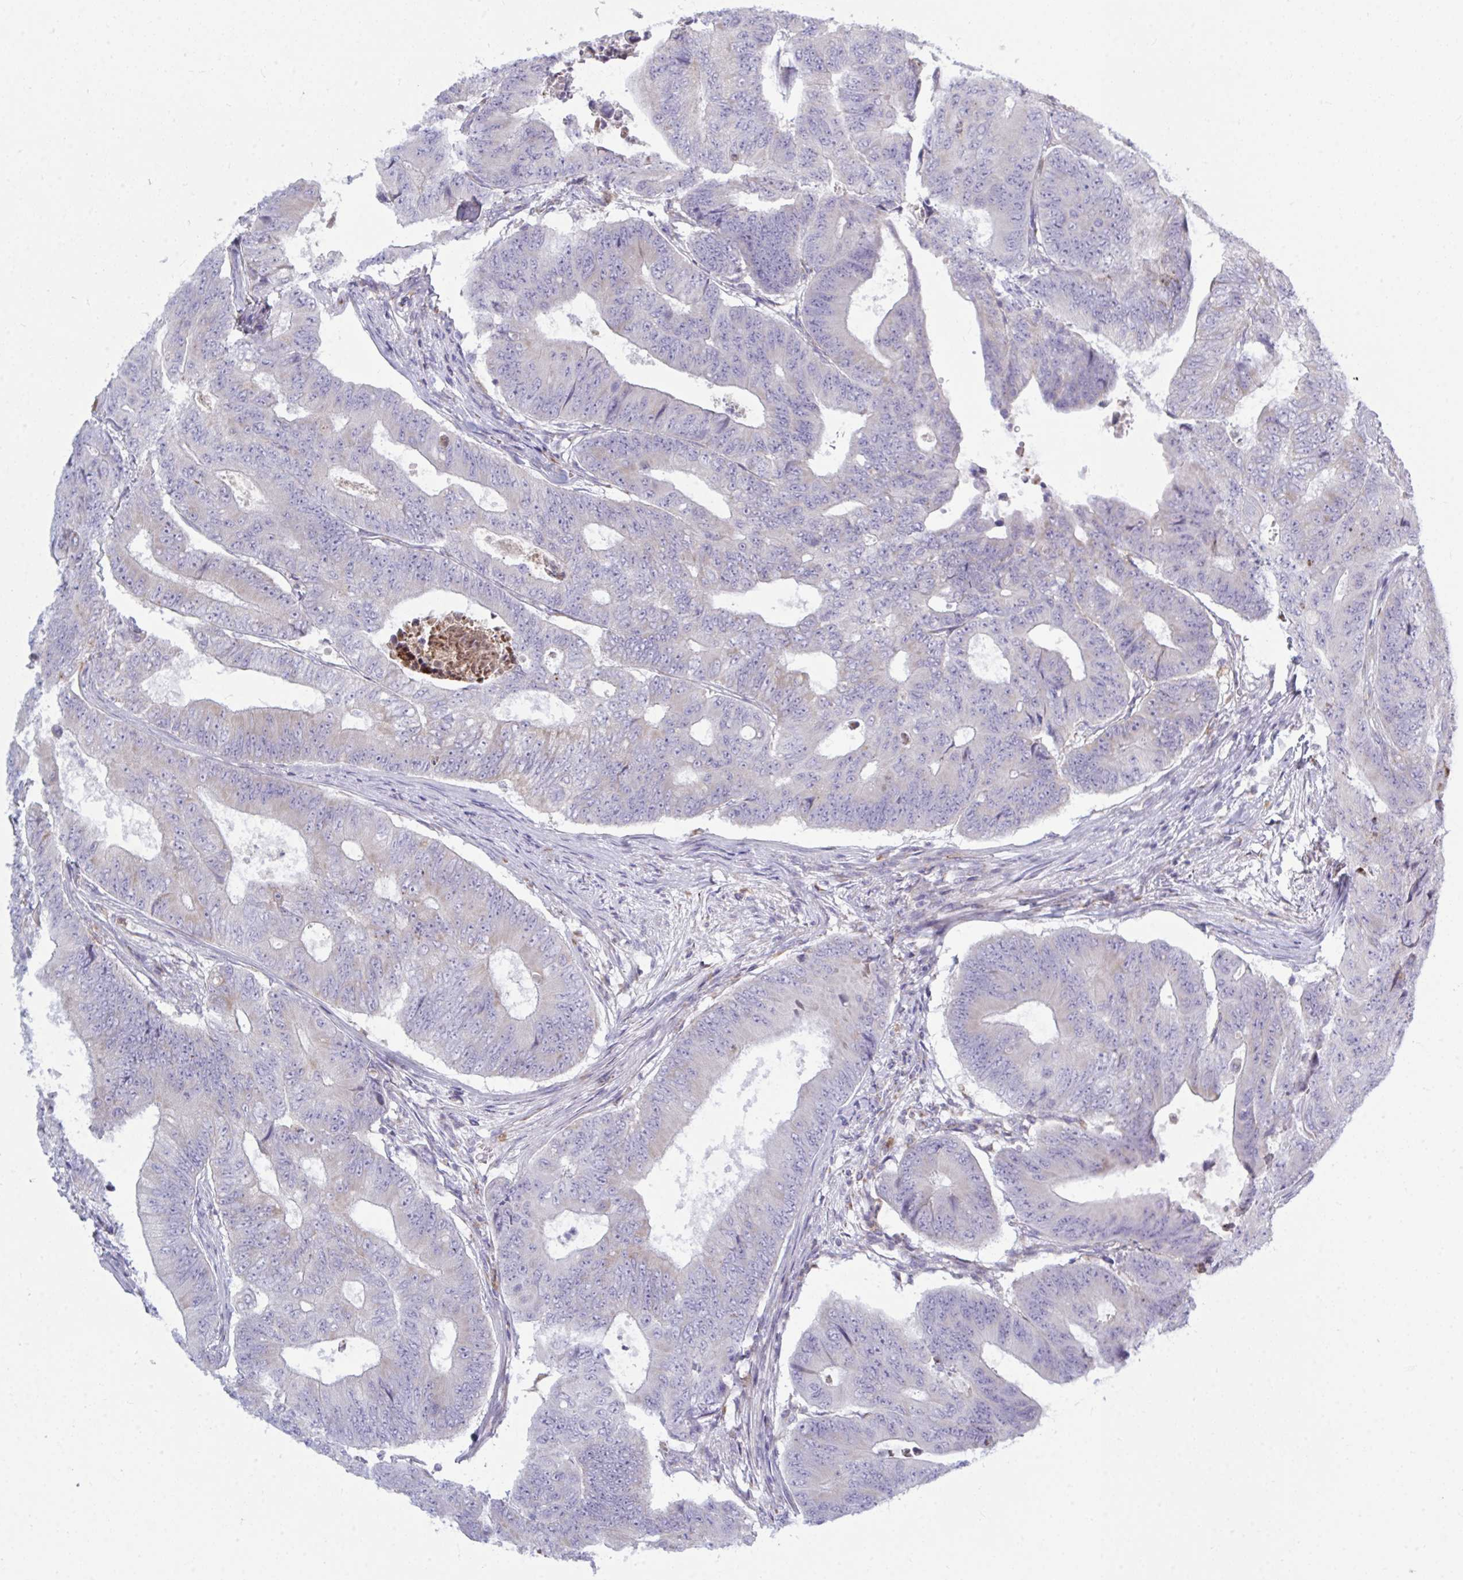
{"staining": {"intensity": "negative", "quantity": "none", "location": "none"}, "tissue": "colorectal cancer", "cell_type": "Tumor cells", "image_type": "cancer", "snomed": [{"axis": "morphology", "description": "Adenocarcinoma, NOS"}, {"axis": "topography", "description": "Colon"}], "caption": "There is no significant staining in tumor cells of adenocarcinoma (colorectal).", "gene": "ATG9A", "patient": {"sex": "female", "age": 48}}